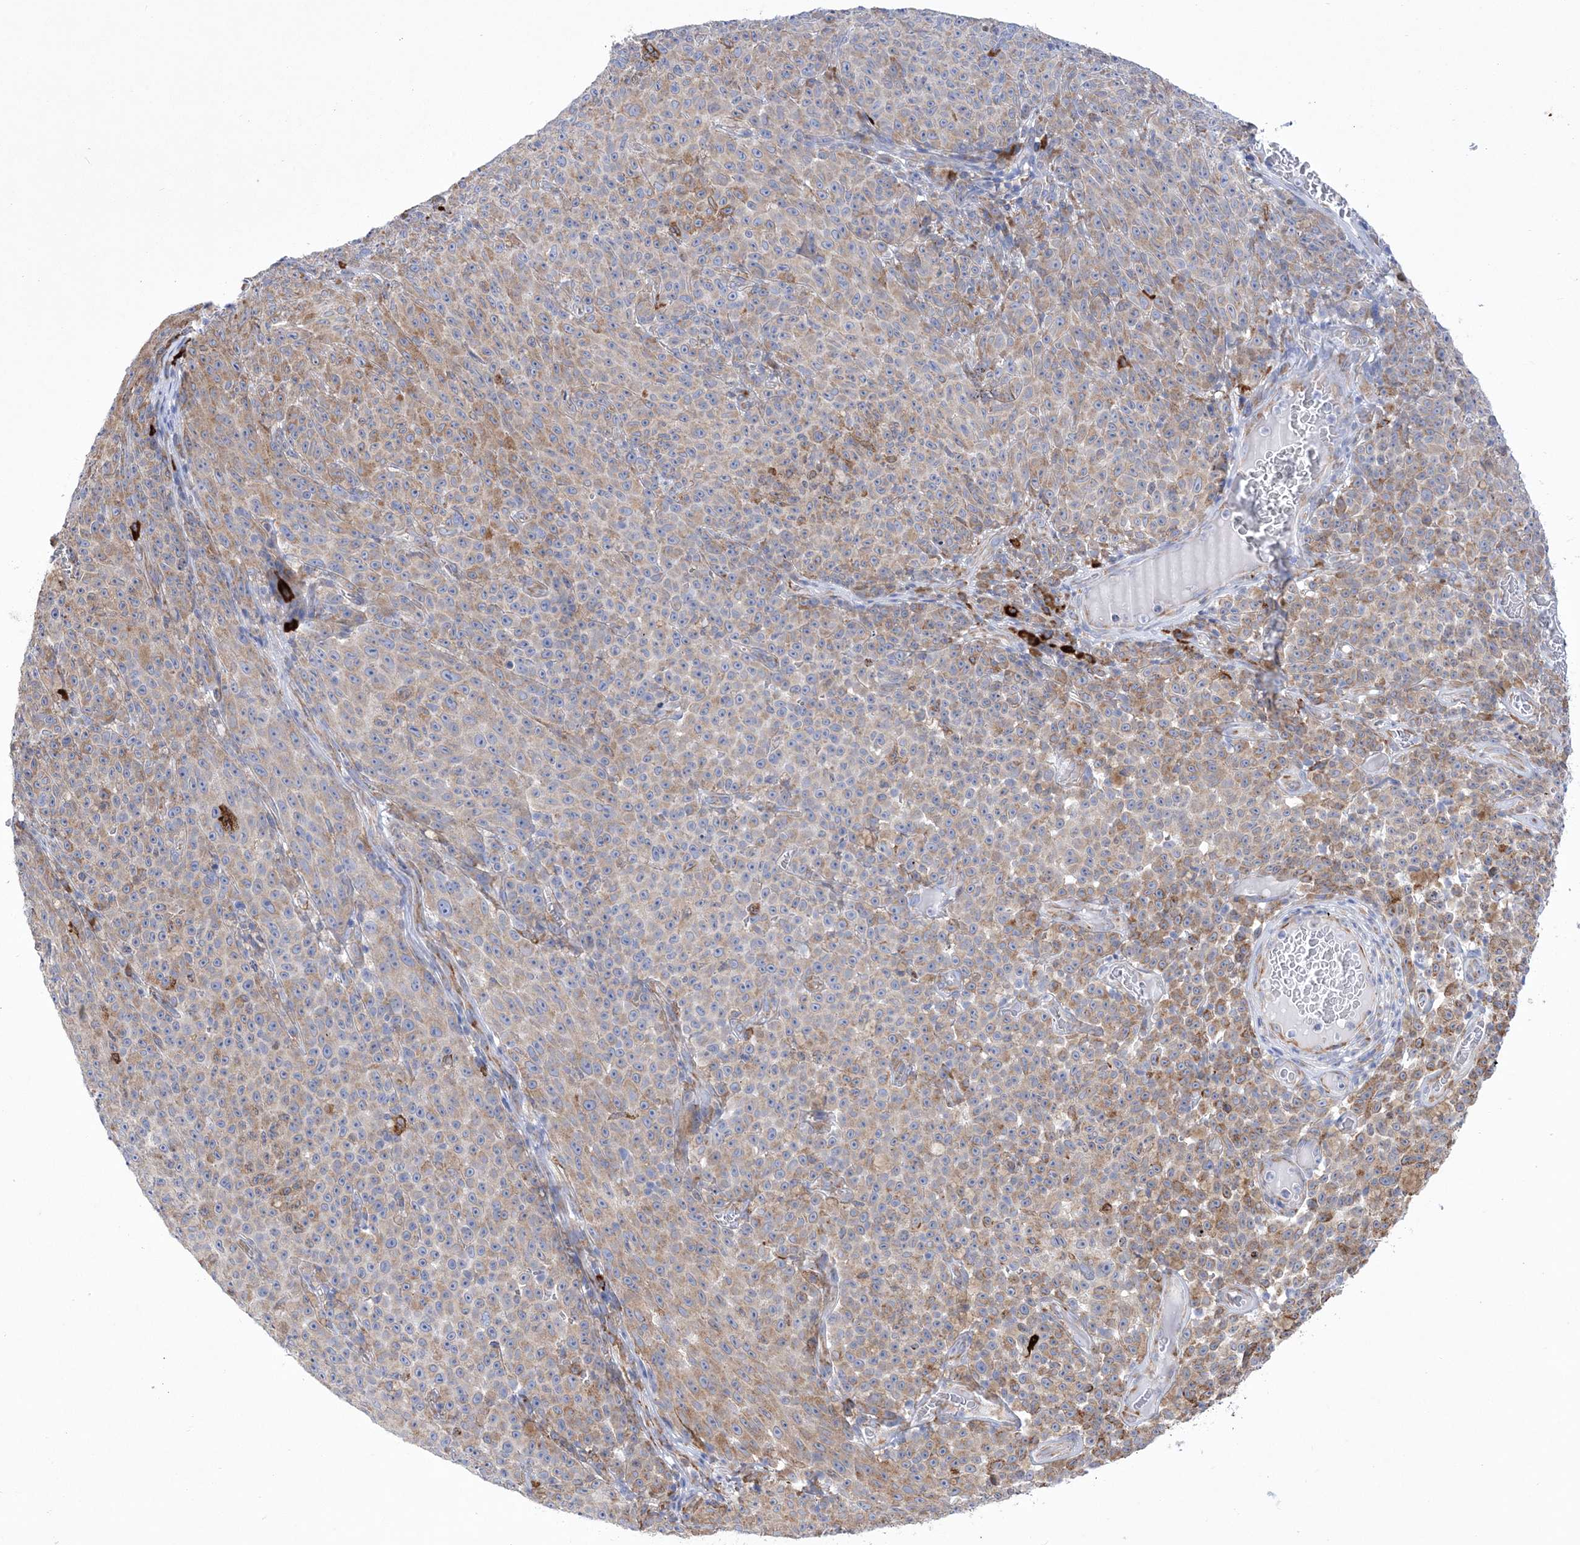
{"staining": {"intensity": "moderate", "quantity": "25%-75%", "location": "cytoplasmic/membranous"}, "tissue": "melanoma", "cell_type": "Tumor cells", "image_type": "cancer", "snomed": [{"axis": "morphology", "description": "Malignant melanoma, NOS"}, {"axis": "topography", "description": "Skin"}], "caption": "Immunohistochemistry image of neoplastic tissue: human malignant melanoma stained using immunohistochemistry (IHC) shows medium levels of moderate protein expression localized specifically in the cytoplasmic/membranous of tumor cells, appearing as a cytoplasmic/membranous brown color.", "gene": "MED31", "patient": {"sex": "female", "age": 82}}